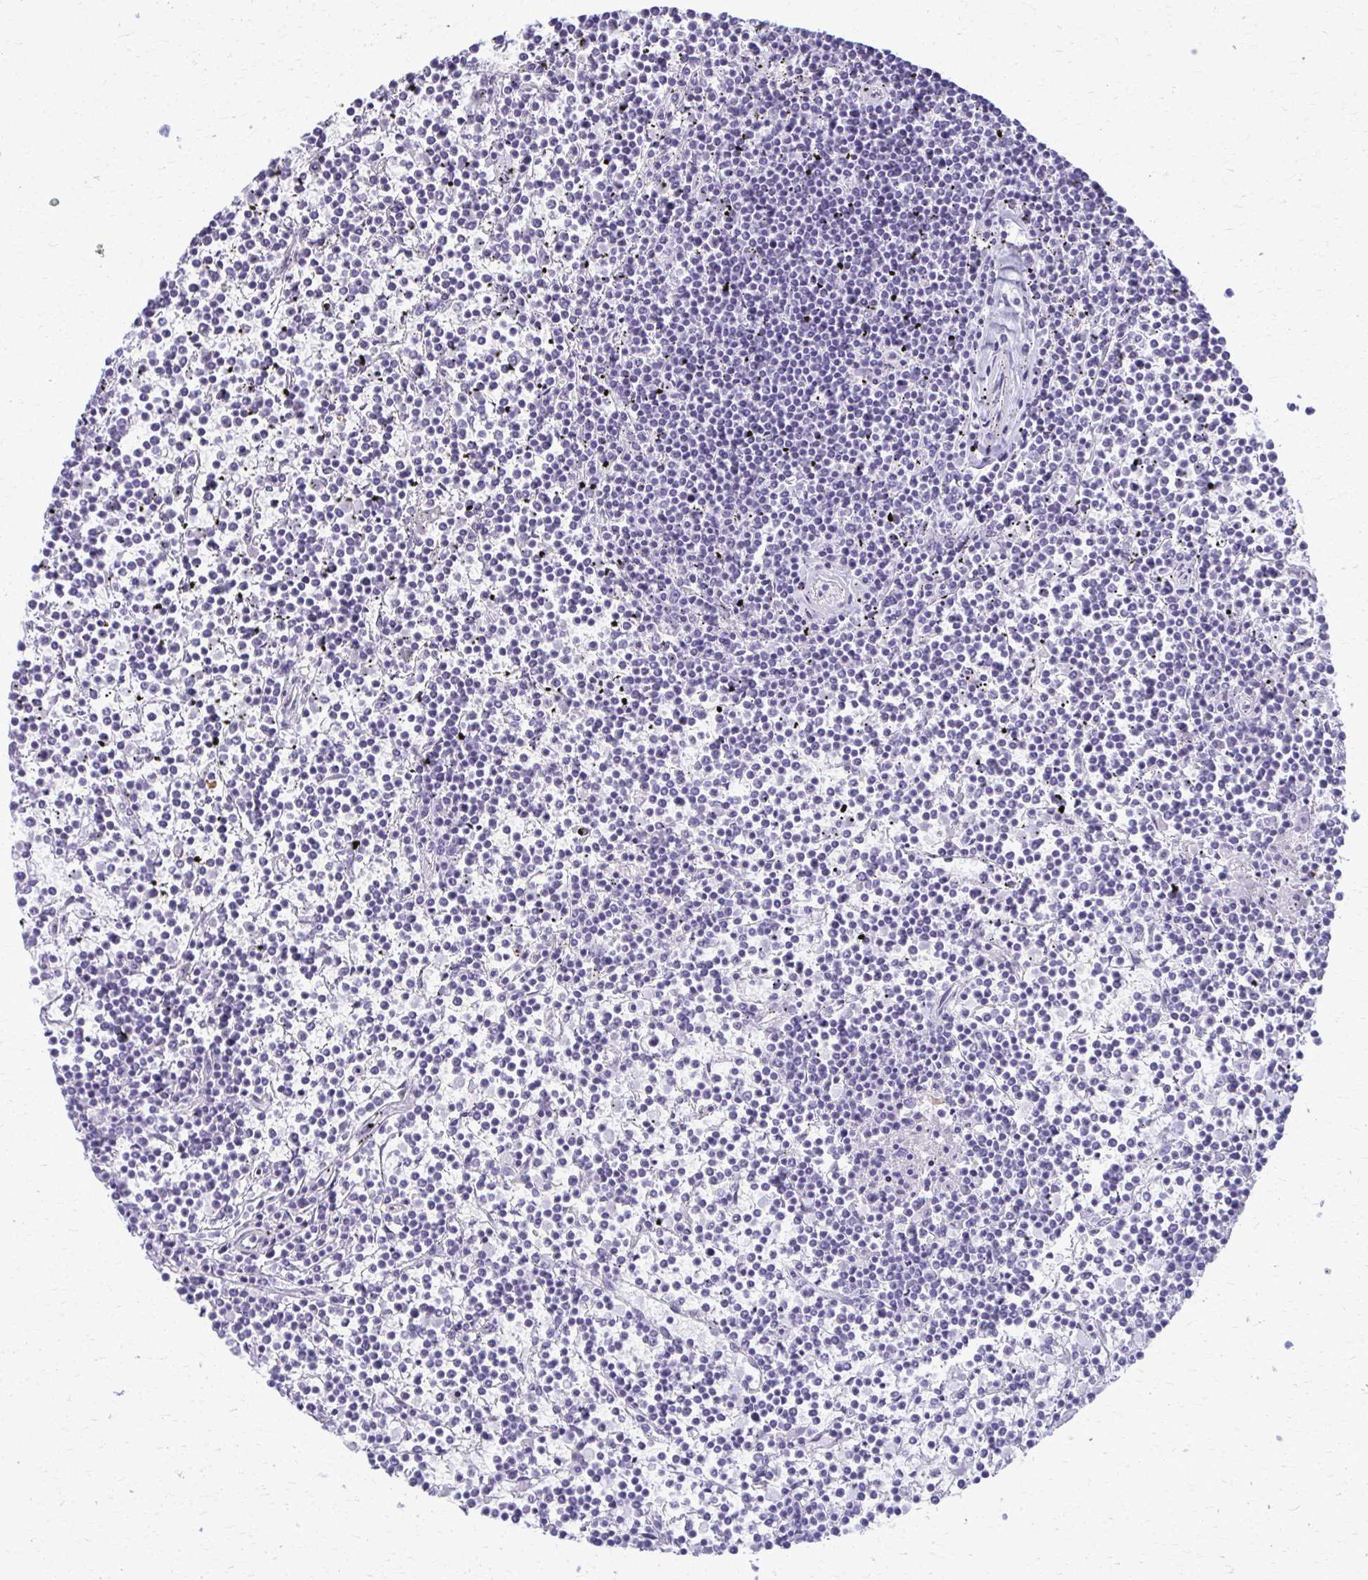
{"staining": {"intensity": "negative", "quantity": "none", "location": "none"}, "tissue": "lymphoma", "cell_type": "Tumor cells", "image_type": "cancer", "snomed": [{"axis": "morphology", "description": "Malignant lymphoma, non-Hodgkin's type, Low grade"}, {"axis": "topography", "description": "Spleen"}], "caption": "The image displays no significant positivity in tumor cells of malignant lymphoma, non-Hodgkin's type (low-grade).", "gene": "ACSM2B", "patient": {"sex": "female", "age": 19}}